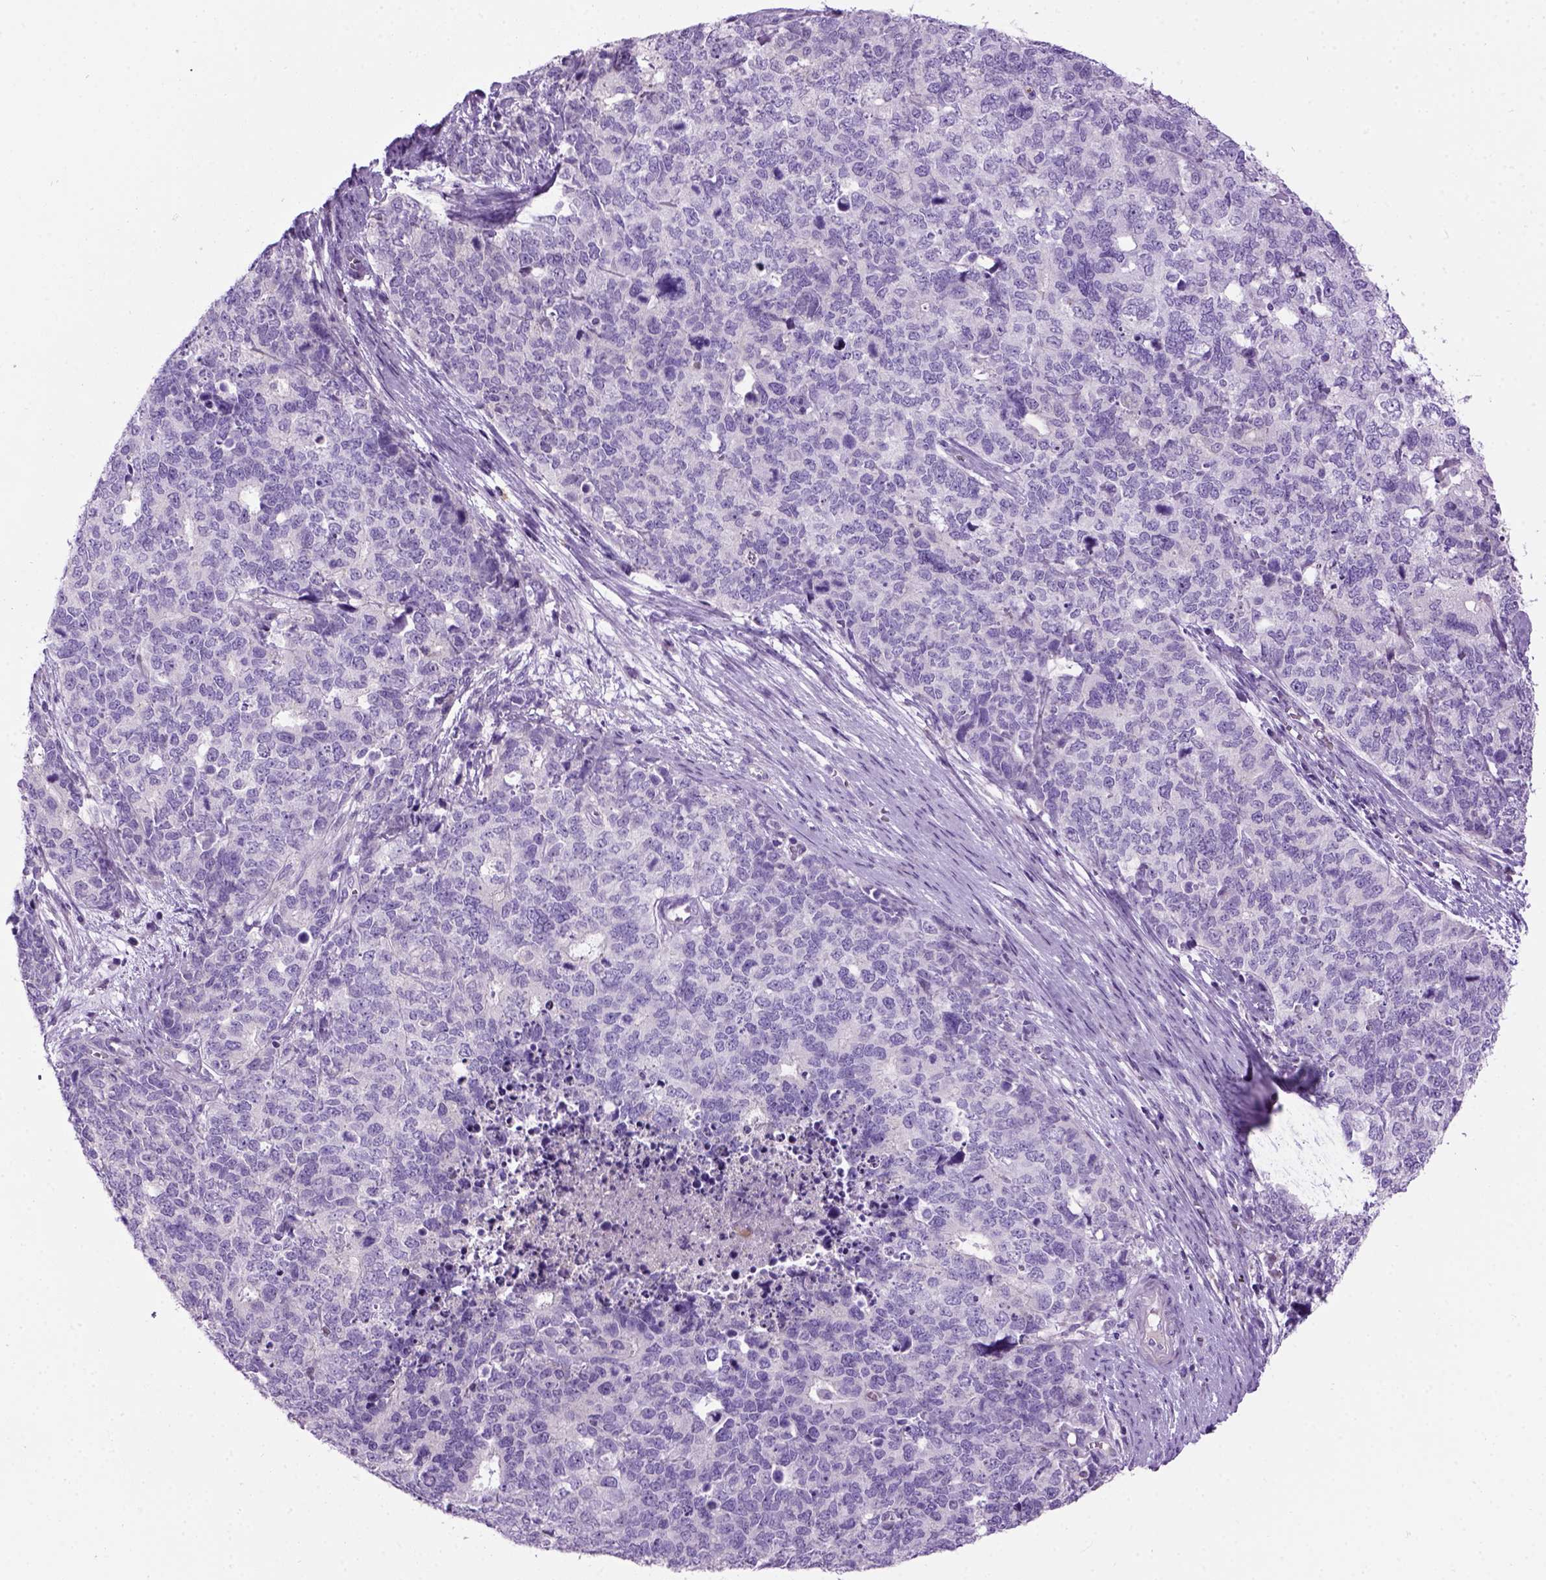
{"staining": {"intensity": "negative", "quantity": "none", "location": "none"}, "tissue": "cervical cancer", "cell_type": "Tumor cells", "image_type": "cancer", "snomed": [{"axis": "morphology", "description": "Squamous cell carcinoma, NOS"}, {"axis": "topography", "description": "Cervix"}], "caption": "DAB (3,3'-diaminobenzidine) immunohistochemical staining of squamous cell carcinoma (cervical) reveals no significant expression in tumor cells.", "gene": "GABRB2", "patient": {"sex": "female", "age": 63}}